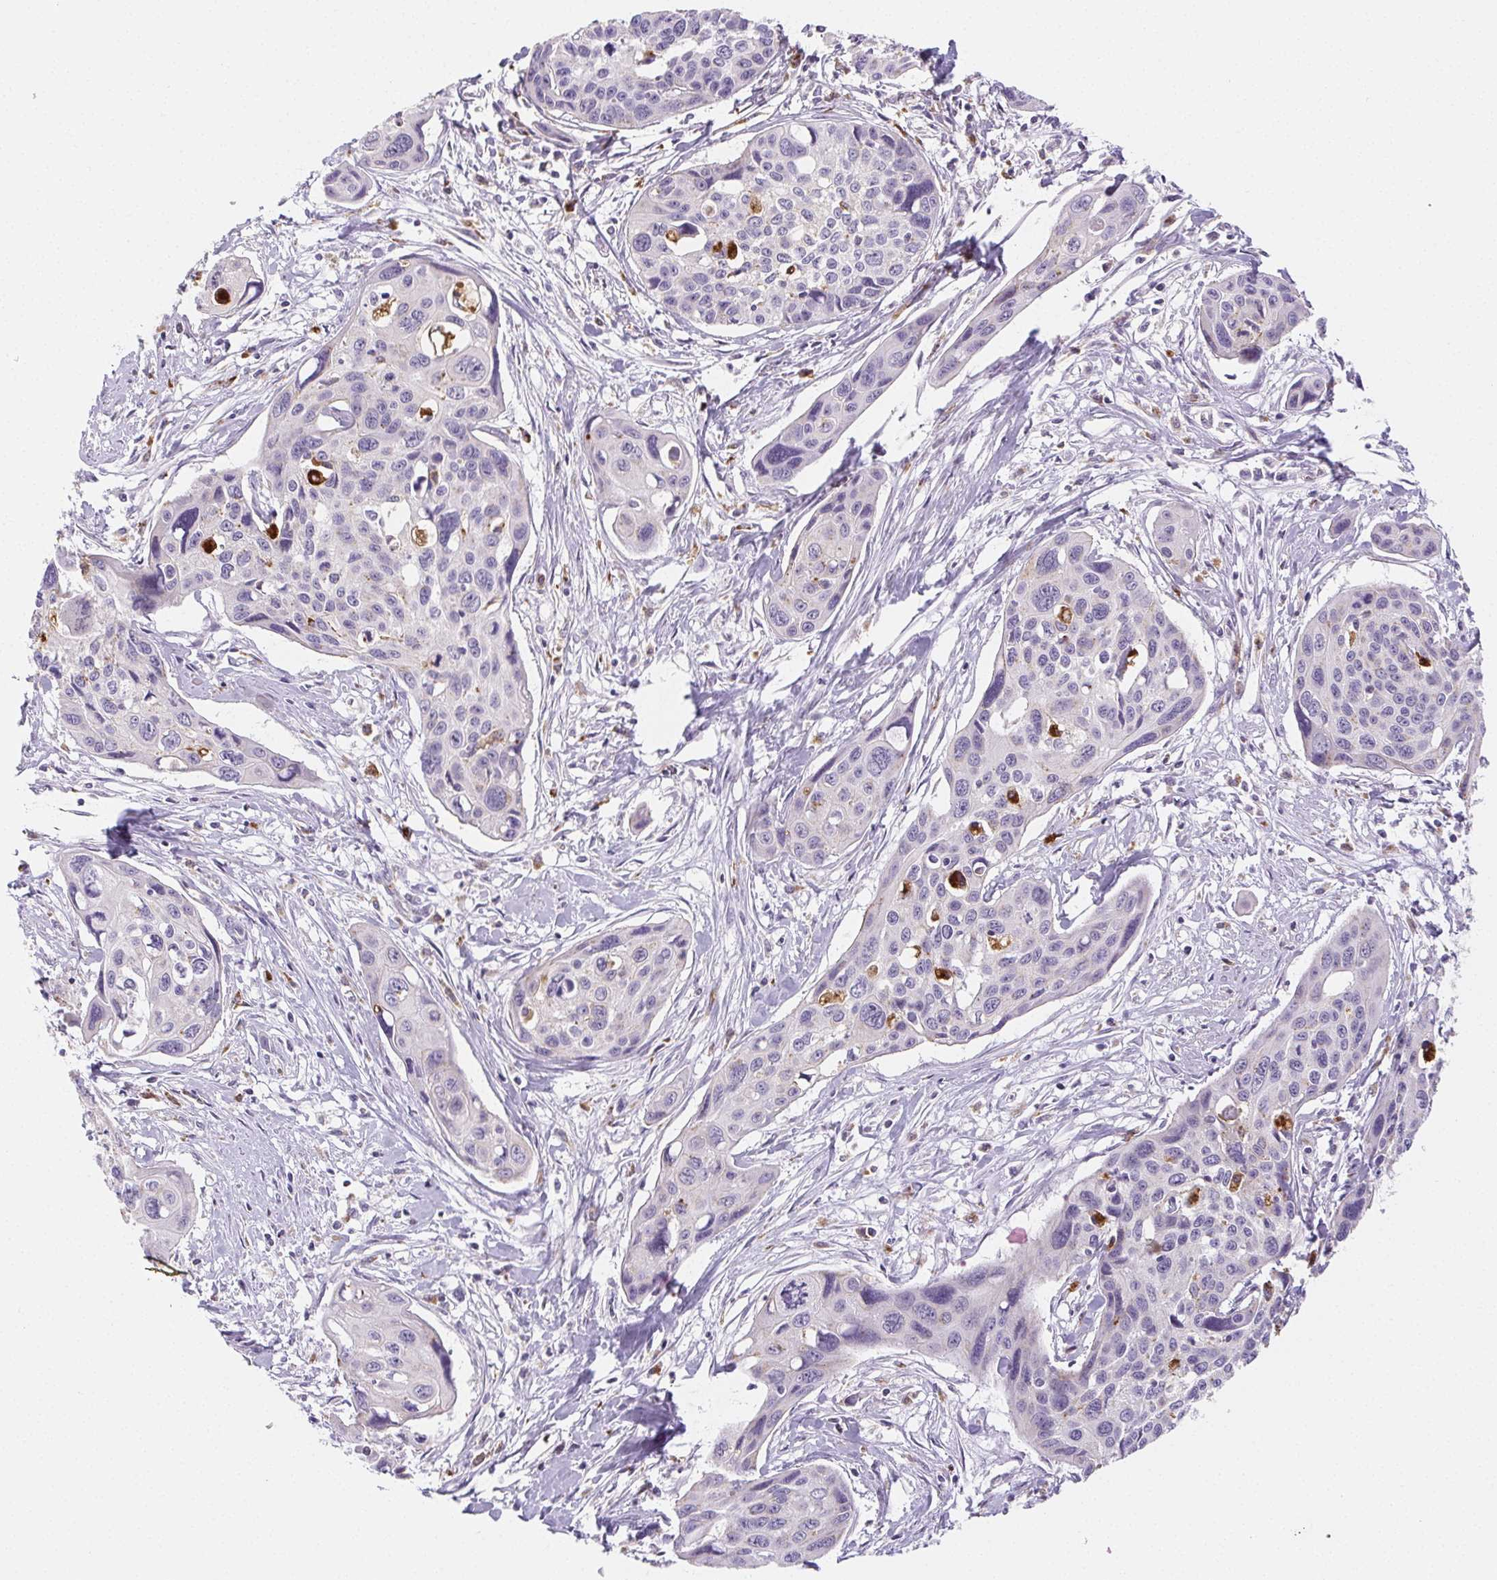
{"staining": {"intensity": "negative", "quantity": "none", "location": "none"}, "tissue": "cervical cancer", "cell_type": "Tumor cells", "image_type": "cancer", "snomed": [{"axis": "morphology", "description": "Squamous cell carcinoma, NOS"}, {"axis": "topography", "description": "Cervix"}], "caption": "Micrograph shows no protein positivity in tumor cells of cervical squamous cell carcinoma tissue.", "gene": "LIPA", "patient": {"sex": "female", "age": 31}}